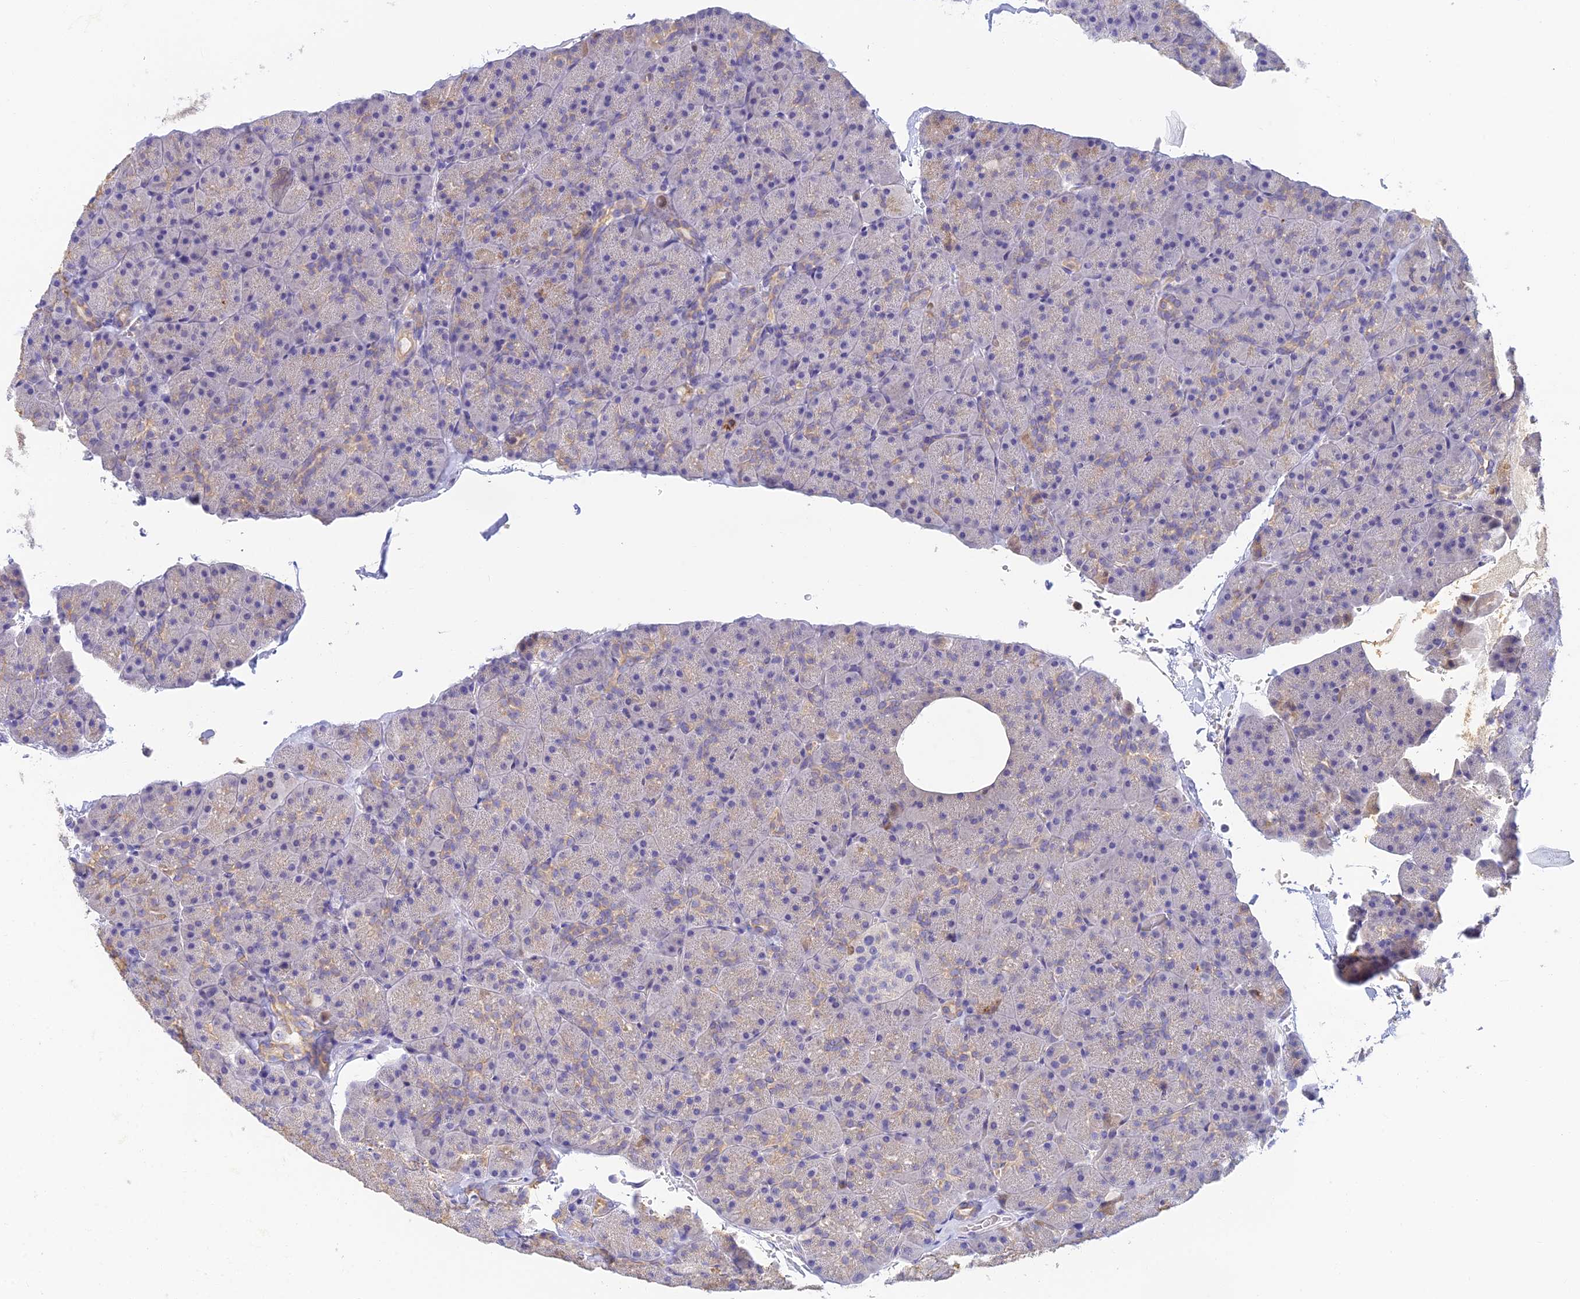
{"staining": {"intensity": "weak", "quantity": "25%-75%", "location": "cytoplasmic/membranous"}, "tissue": "pancreas", "cell_type": "Exocrine glandular cells", "image_type": "normal", "snomed": [{"axis": "morphology", "description": "Normal tissue, NOS"}, {"axis": "topography", "description": "Pancreas"}], "caption": "DAB (3,3'-diaminobenzidine) immunohistochemical staining of normal human pancreas demonstrates weak cytoplasmic/membranous protein positivity in about 25%-75% of exocrine glandular cells.", "gene": "INTS13", "patient": {"sex": "male", "age": 36}}